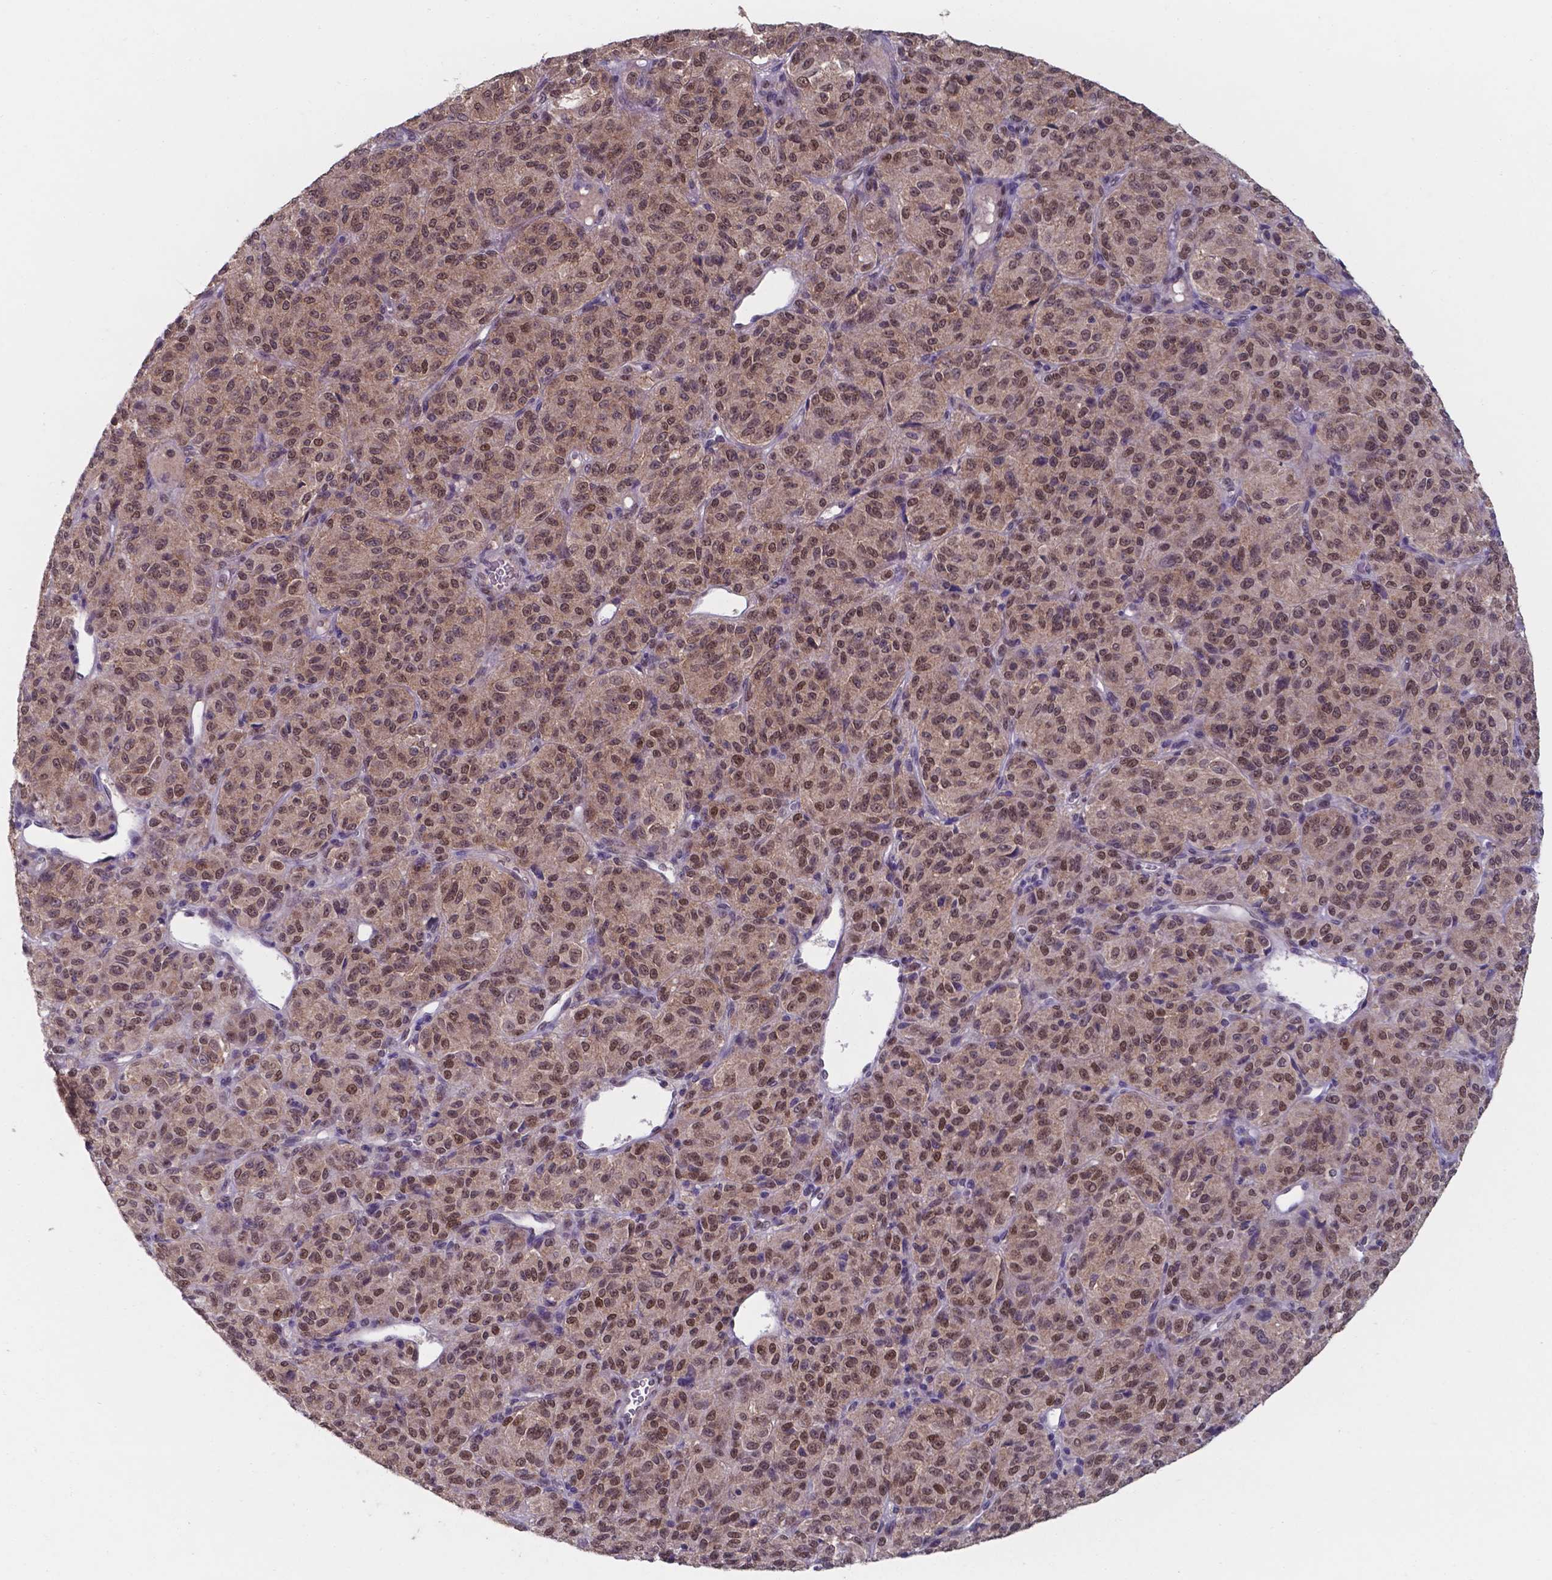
{"staining": {"intensity": "moderate", "quantity": ">75%", "location": "nuclear"}, "tissue": "melanoma", "cell_type": "Tumor cells", "image_type": "cancer", "snomed": [{"axis": "morphology", "description": "Malignant melanoma, Metastatic site"}, {"axis": "topography", "description": "Brain"}], "caption": "Protein staining shows moderate nuclear expression in approximately >75% of tumor cells in malignant melanoma (metastatic site).", "gene": "UBE2E2", "patient": {"sex": "female", "age": 56}}